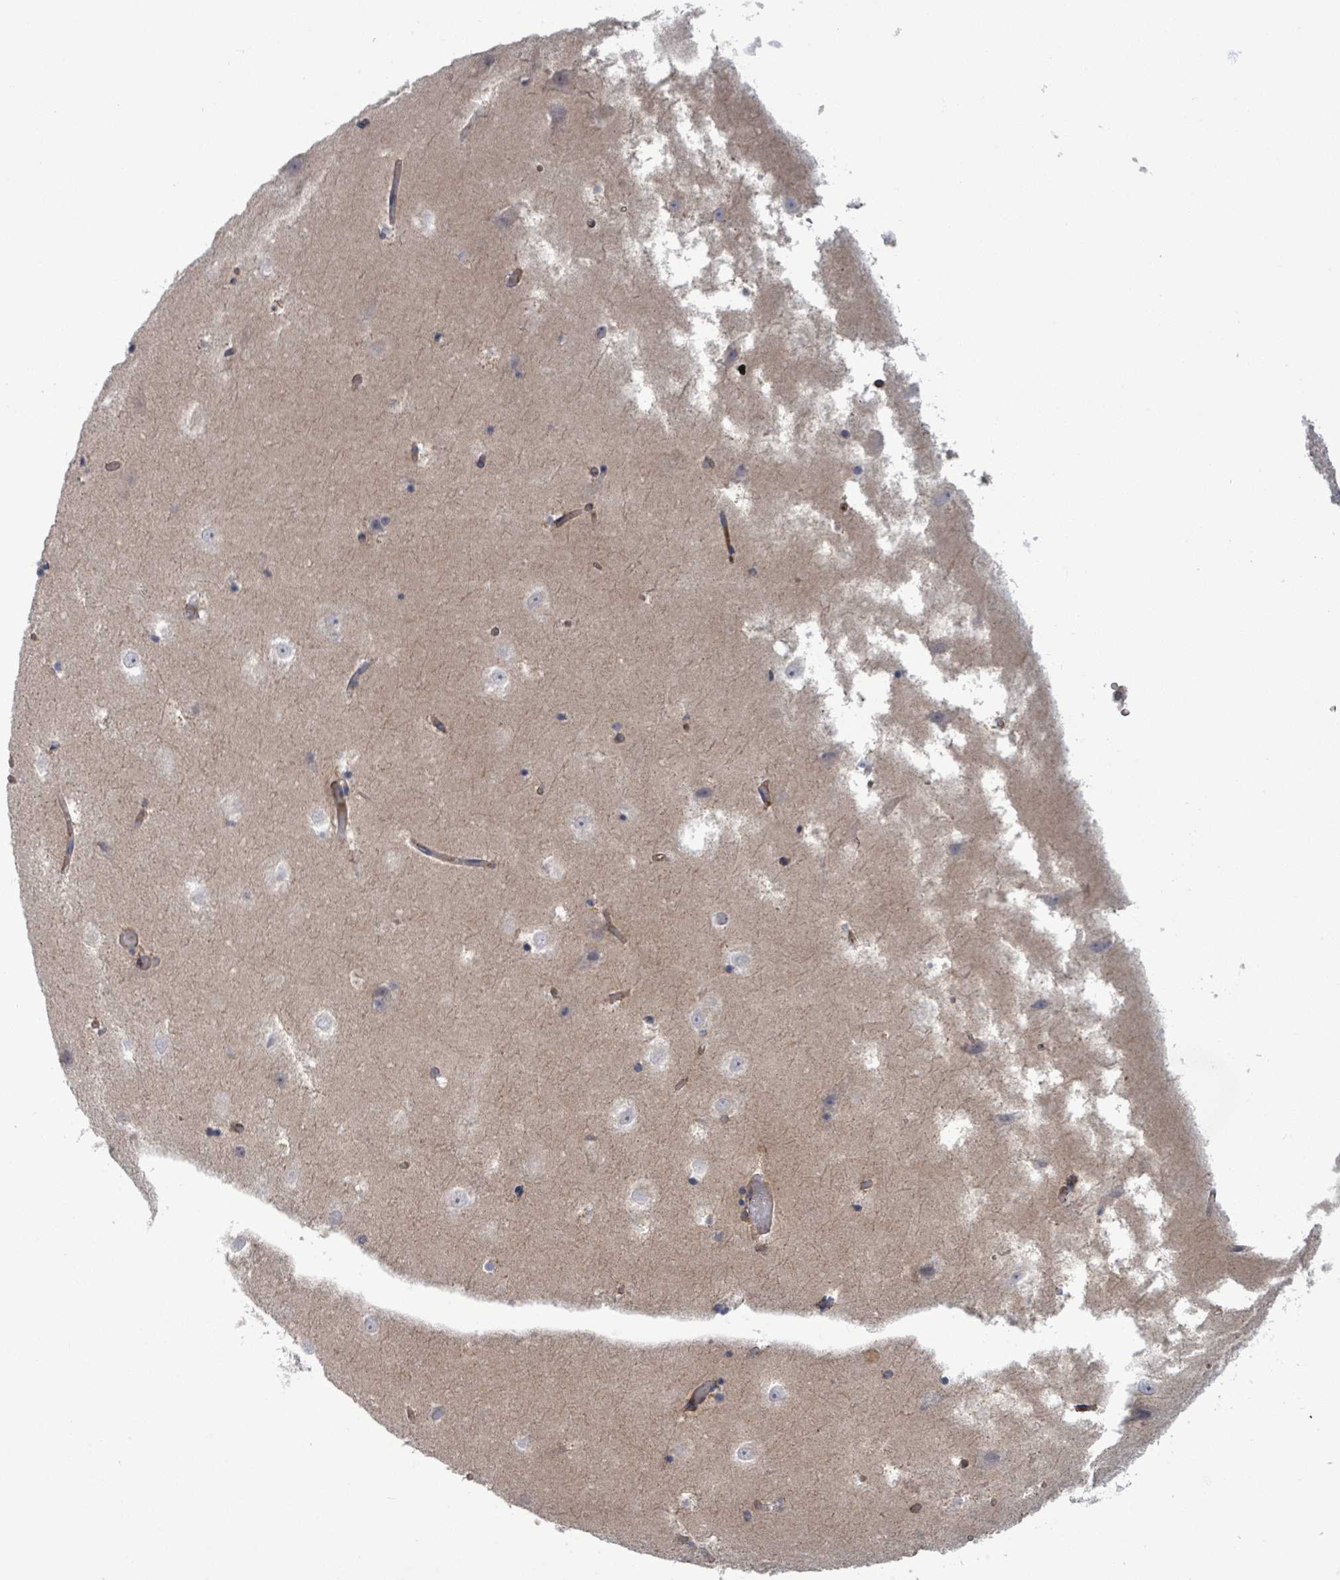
{"staining": {"intensity": "negative", "quantity": "none", "location": "none"}, "tissue": "hippocampus", "cell_type": "Glial cells", "image_type": "normal", "snomed": [{"axis": "morphology", "description": "Normal tissue, NOS"}, {"axis": "topography", "description": "Hippocampus"}], "caption": "High power microscopy micrograph of an IHC photomicrograph of normal hippocampus, revealing no significant staining in glial cells.", "gene": "GRM8", "patient": {"sex": "female", "age": 52}}